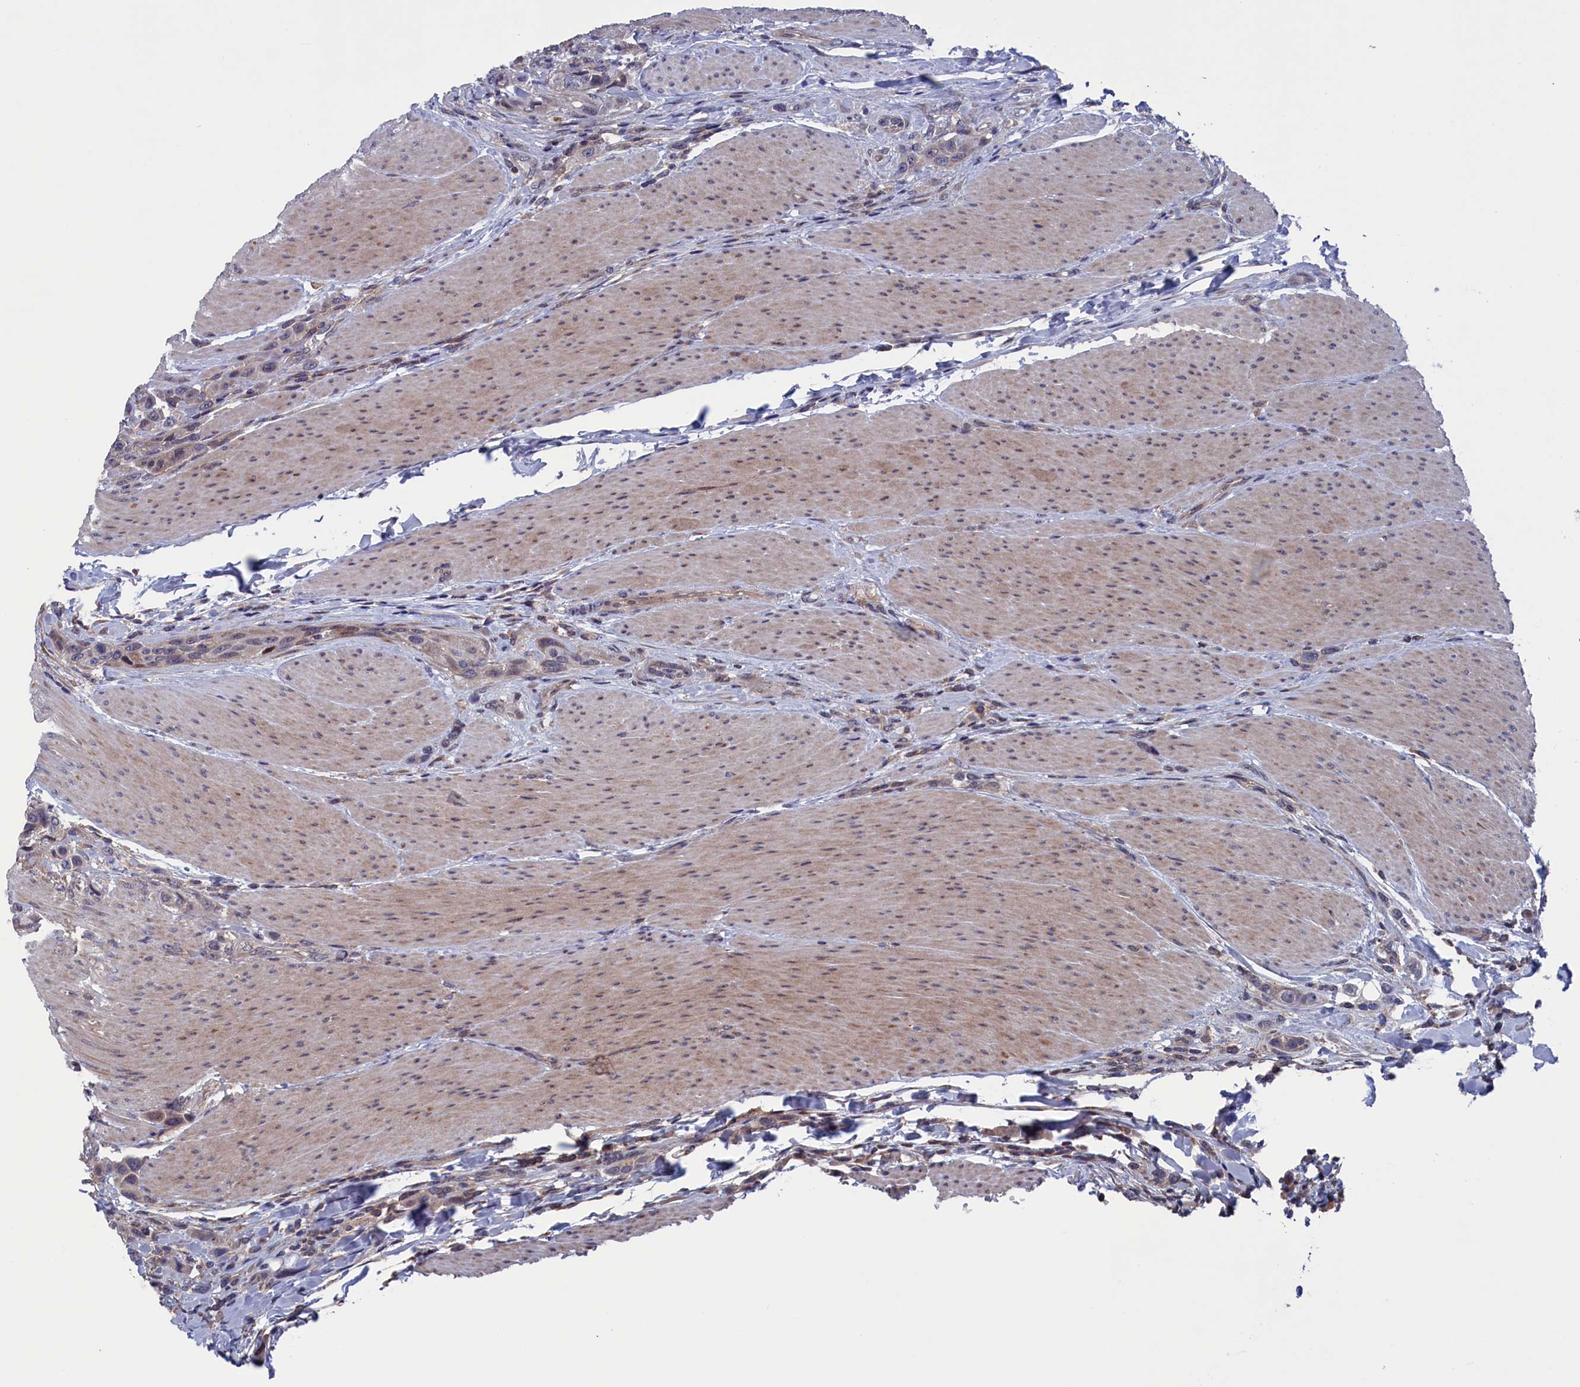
{"staining": {"intensity": "weak", "quantity": "25%-75%", "location": "cytoplasmic/membranous,nuclear"}, "tissue": "urothelial cancer", "cell_type": "Tumor cells", "image_type": "cancer", "snomed": [{"axis": "morphology", "description": "Urothelial carcinoma, High grade"}, {"axis": "topography", "description": "Urinary bladder"}], "caption": "There is low levels of weak cytoplasmic/membranous and nuclear expression in tumor cells of urothelial cancer, as demonstrated by immunohistochemical staining (brown color).", "gene": "SPATA13", "patient": {"sex": "male", "age": 50}}